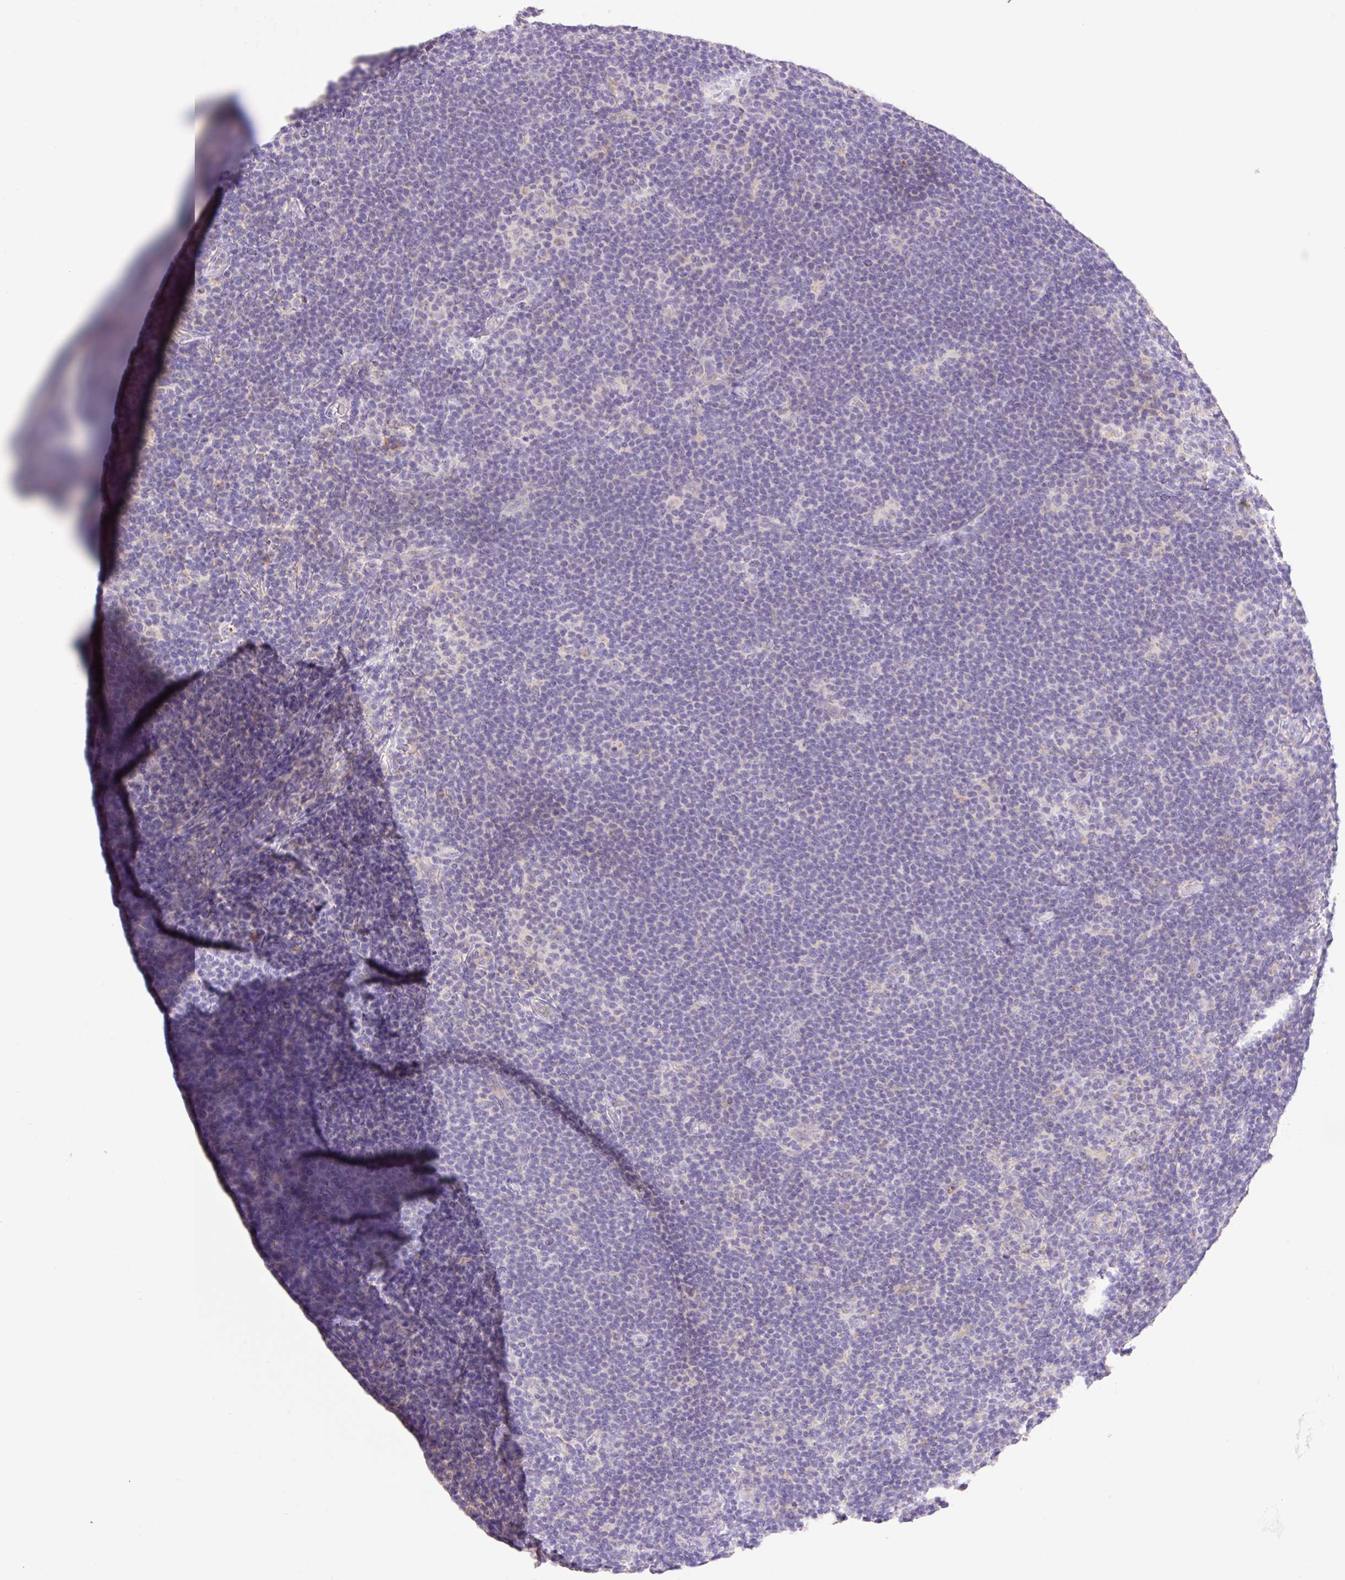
{"staining": {"intensity": "negative", "quantity": "none", "location": "none"}, "tissue": "lymphoma", "cell_type": "Tumor cells", "image_type": "cancer", "snomed": [{"axis": "morphology", "description": "Hodgkin's disease, NOS"}, {"axis": "topography", "description": "Lymph node"}], "caption": "Tumor cells show no significant protein positivity in Hodgkin's disease.", "gene": "COPZ2", "patient": {"sex": "female", "age": 57}}